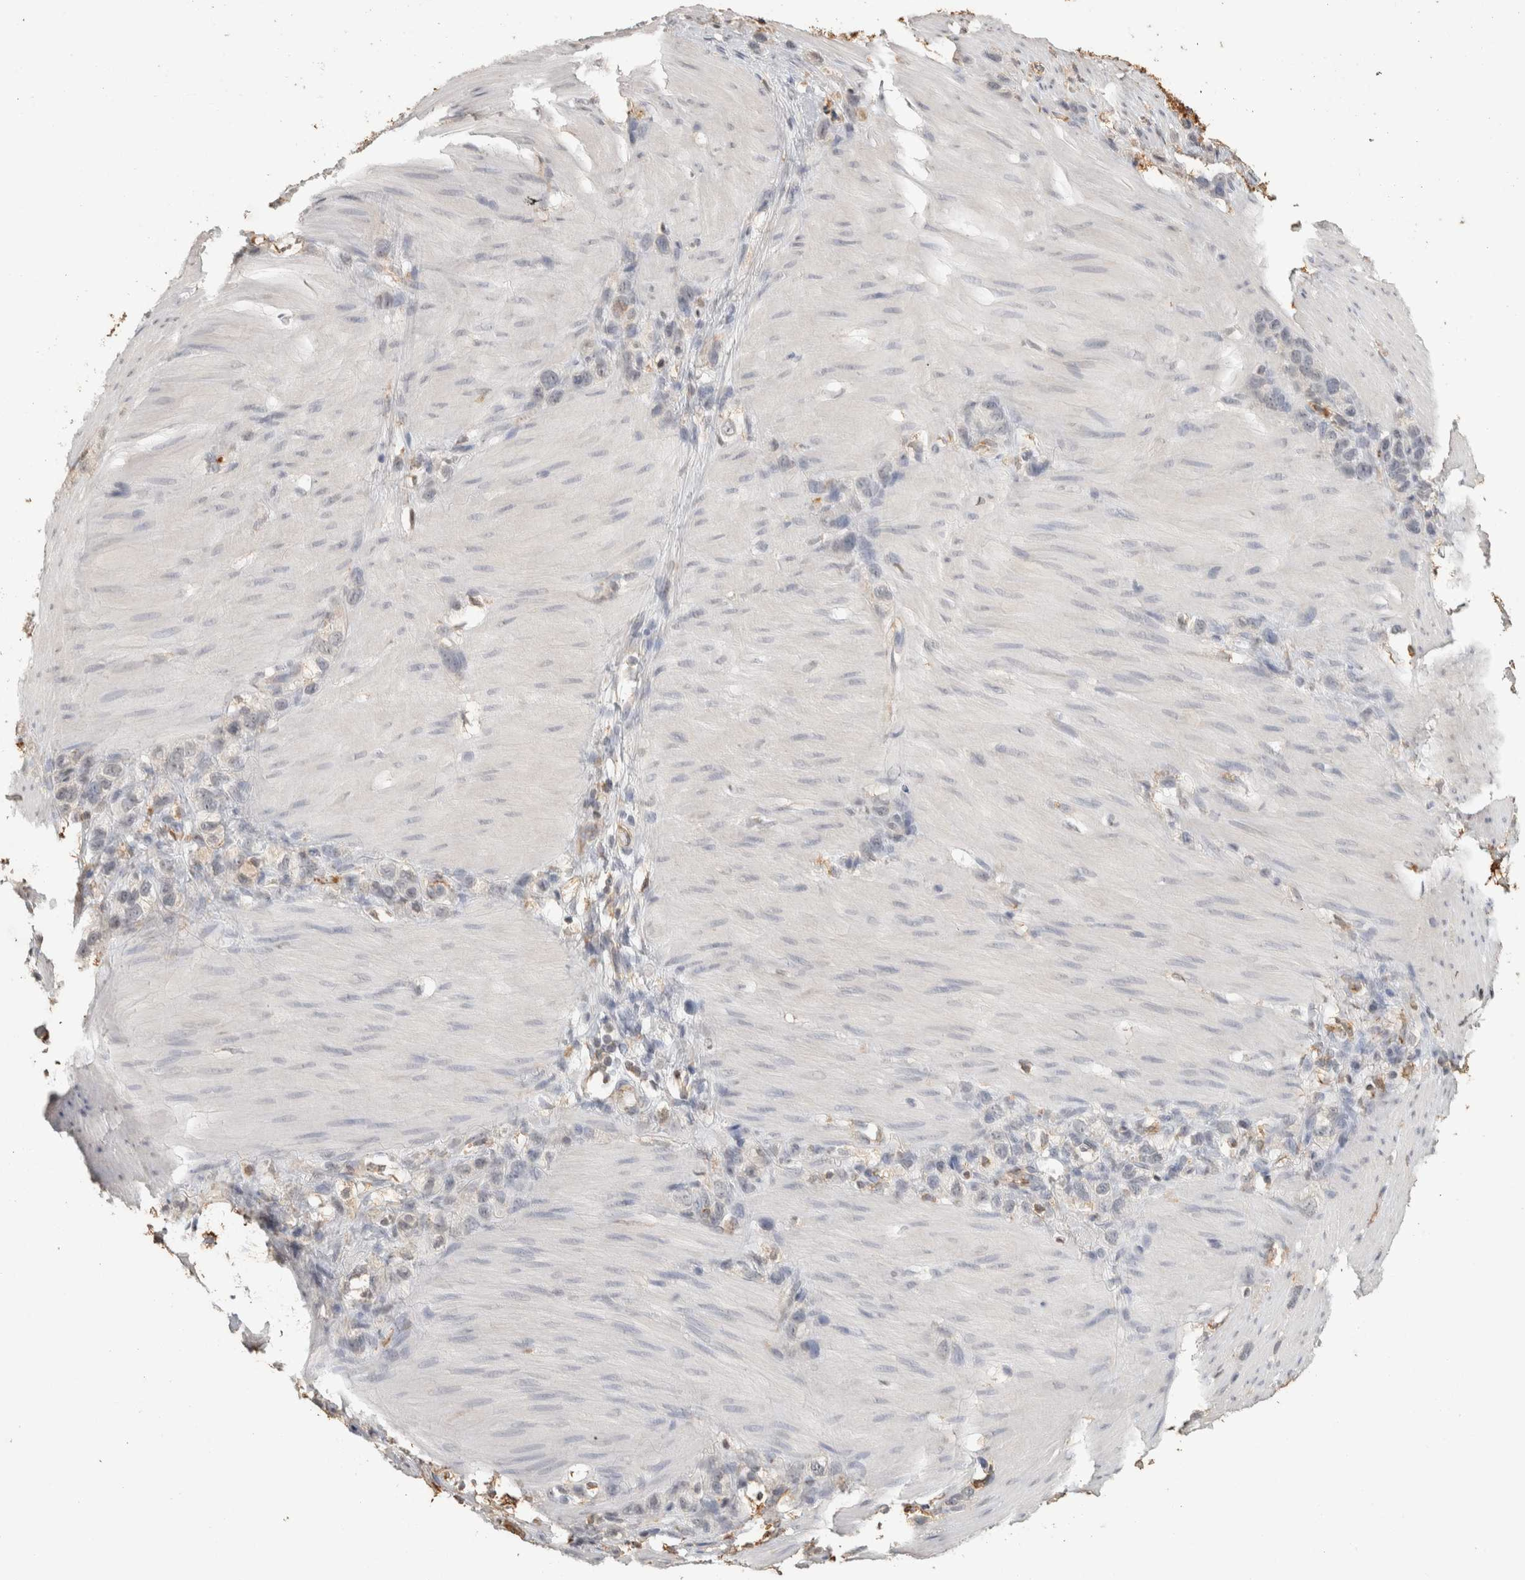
{"staining": {"intensity": "negative", "quantity": "none", "location": "none"}, "tissue": "stomach cancer", "cell_type": "Tumor cells", "image_type": "cancer", "snomed": [{"axis": "morphology", "description": "Normal tissue, NOS"}, {"axis": "morphology", "description": "Adenocarcinoma, NOS"}, {"axis": "morphology", "description": "Adenocarcinoma, High grade"}, {"axis": "topography", "description": "Stomach, upper"}, {"axis": "topography", "description": "Stomach"}], "caption": "IHC of adenocarcinoma (stomach) exhibits no expression in tumor cells. (DAB (3,3'-diaminobenzidine) immunohistochemistry visualized using brightfield microscopy, high magnification).", "gene": "REPS2", "patient": {"sex": "female", "age": 65}}